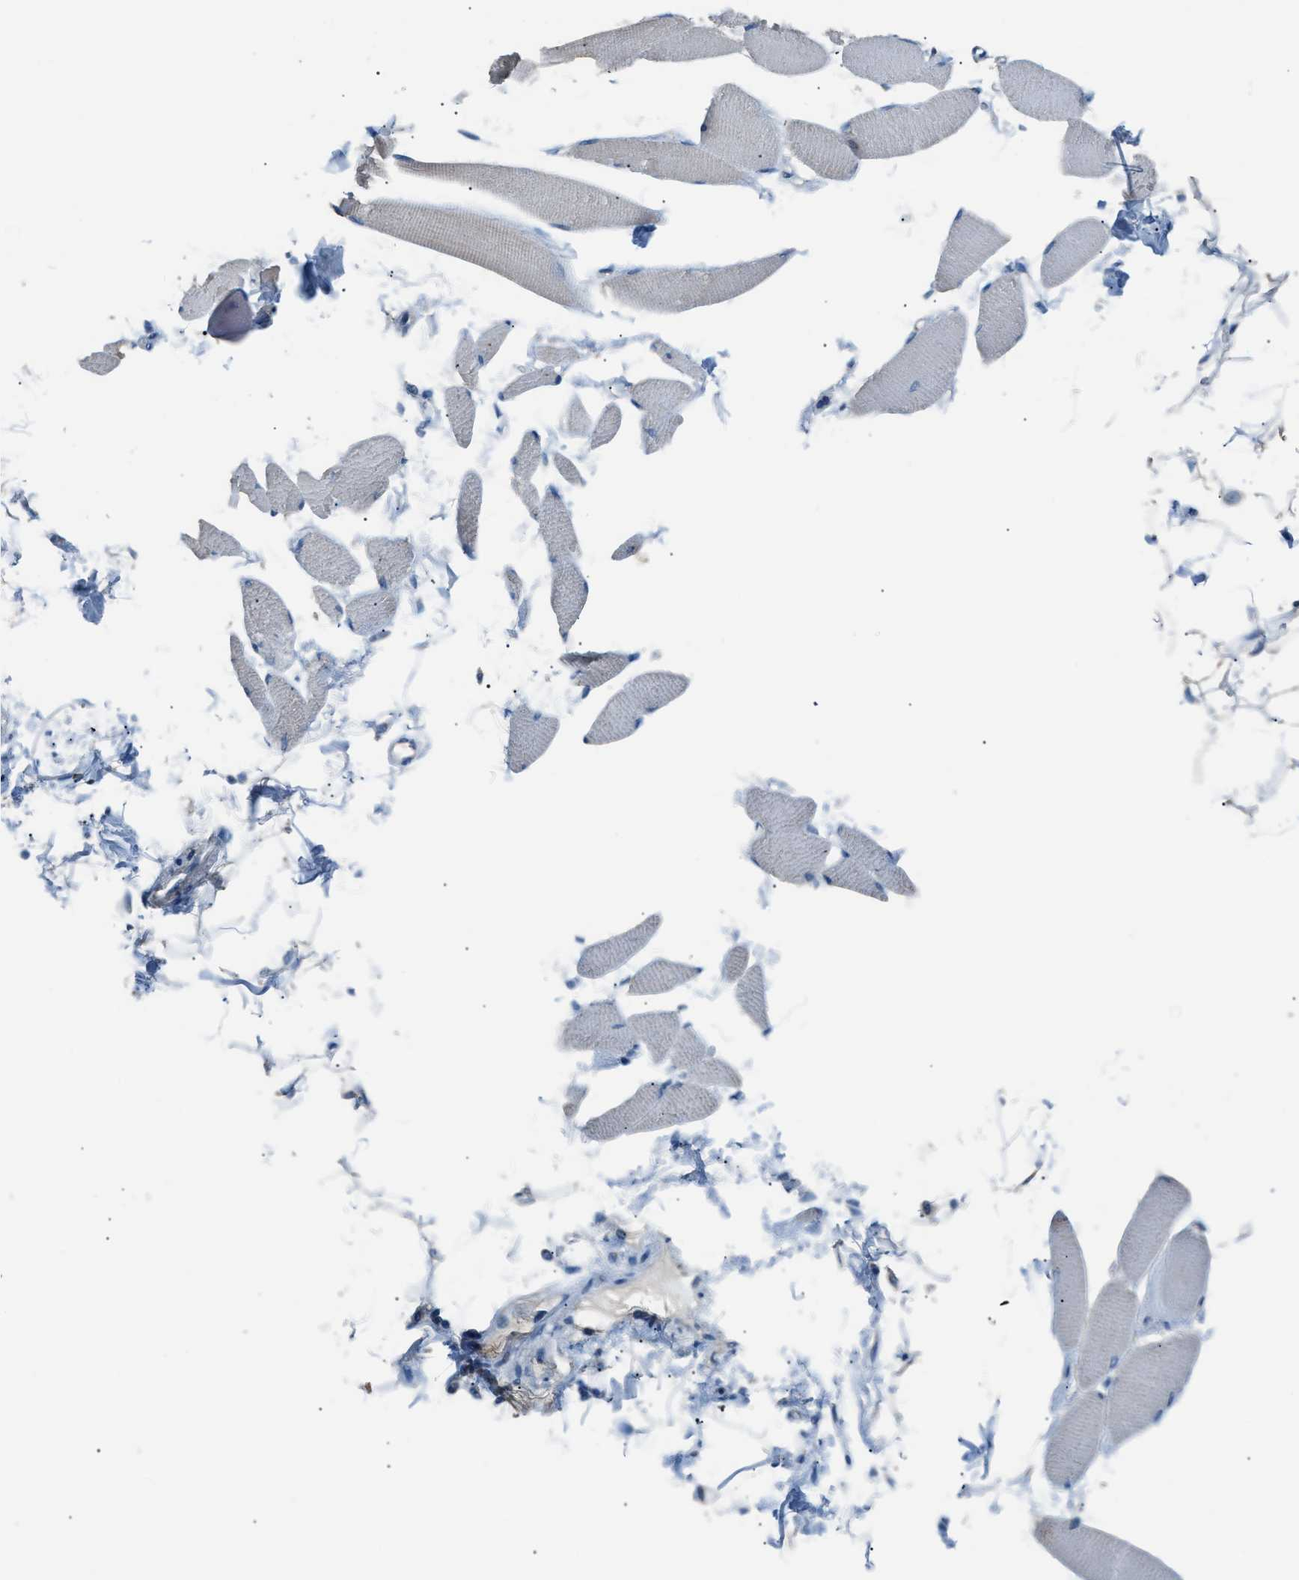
{"staining": {"intensity": "negative", "quantity": "none", "location": "none"}, "tissue": "skeletal muscle", "cell_type": "Myocytes", "image_type": "normal", "snomed": [{"axis": "morphology", "description": "Normal tissue, NOS"}, {"axis": "topography", "description": "Skeletal muscle"}, {"axis": "topography", "description": "Oral tissue"}, {"axis": "topography", "description": "Peripheral nerve tissue"}], "caption": "IHC image of normal skeletal muscle stained for a protein (brown), which shows no expression in myocytes. (DAB IHC visualized using brightfield microscopy, high magnification).", "gene": "GOLM1", "patient": {"sex": "female", "age": 84}}